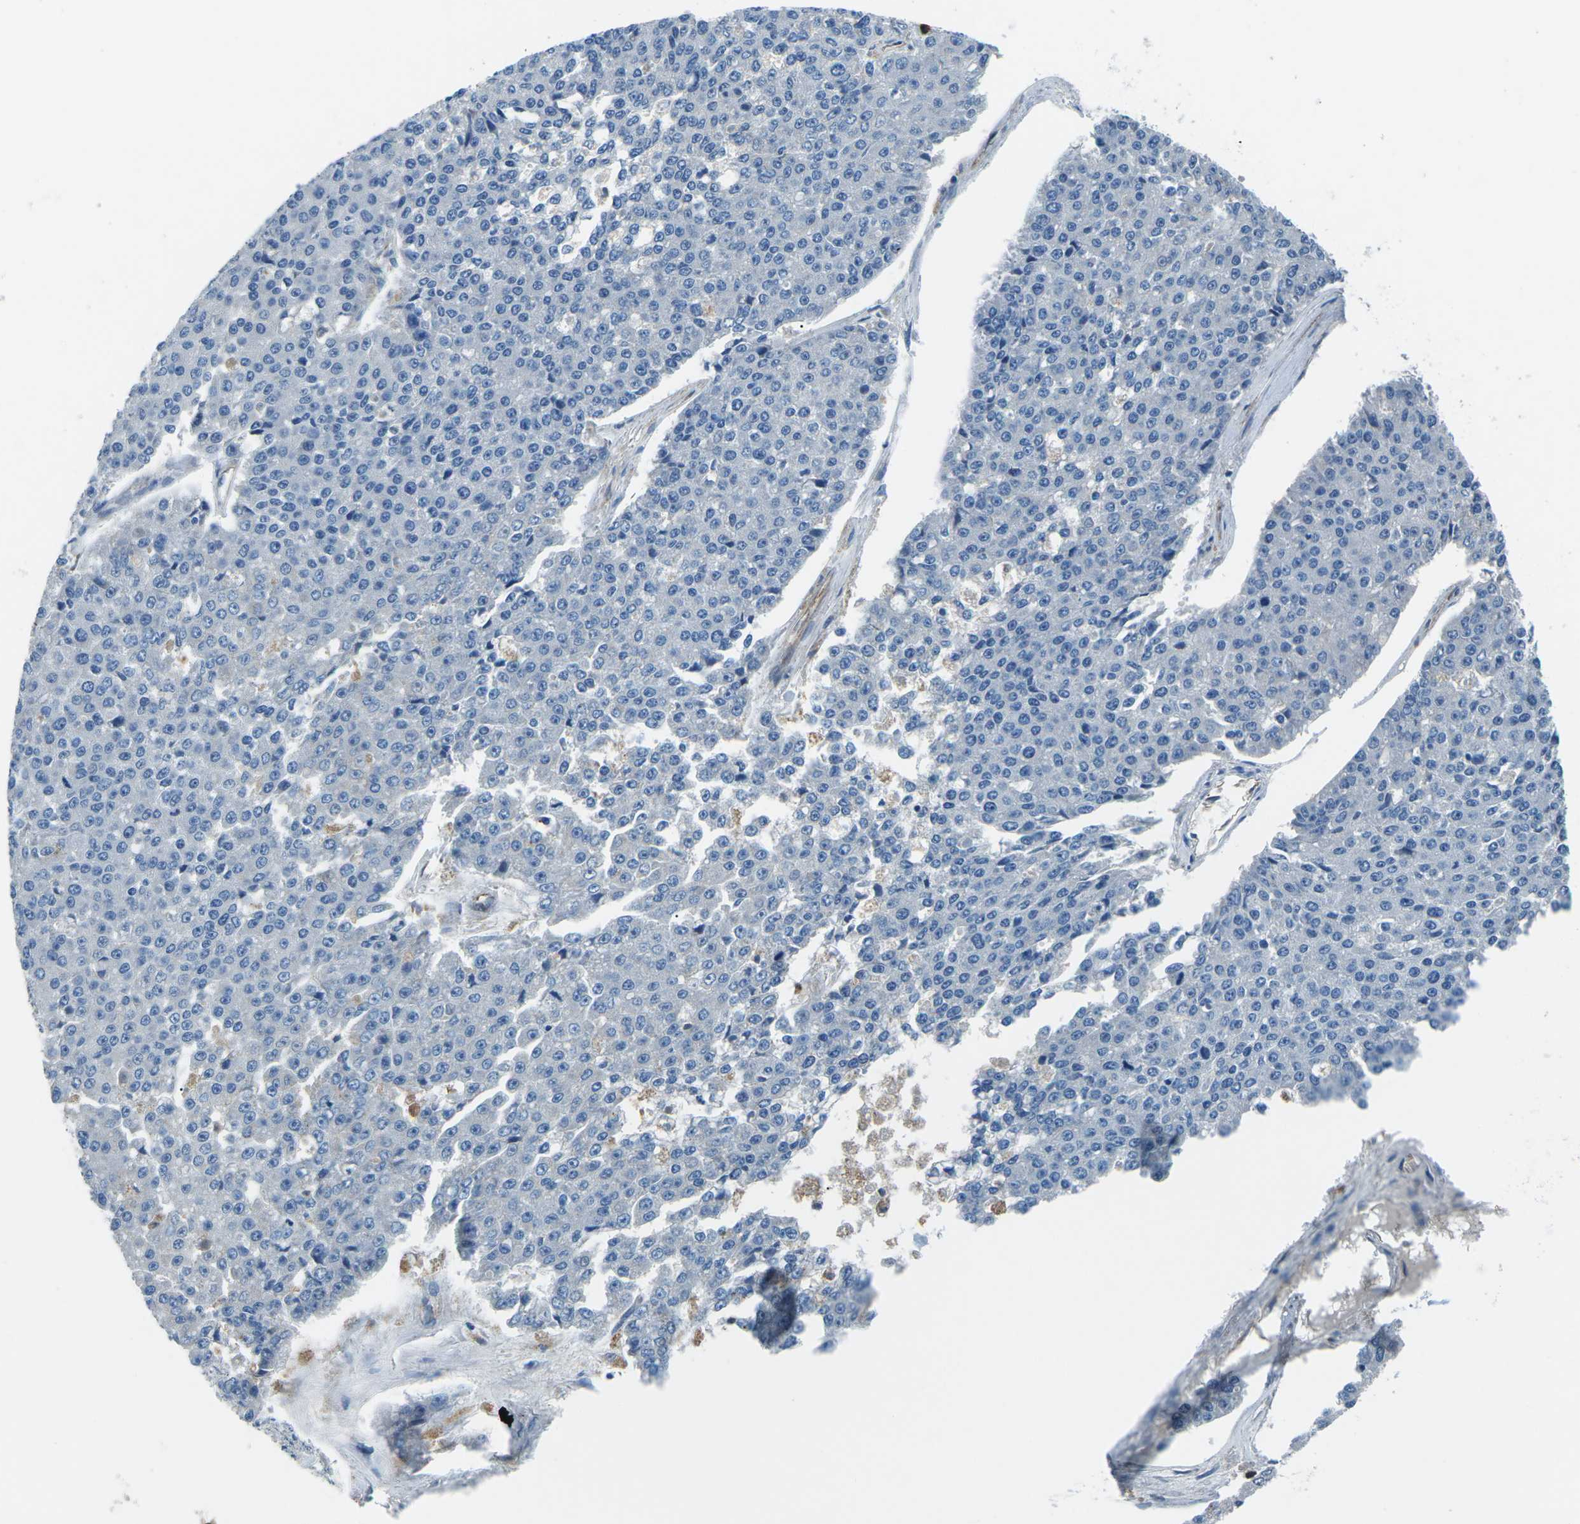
{"staining": {"intensity": "negative", "quantity": "none", "location": "none"}, "tissue": "pancreatic cancer", "cell_type": "Tumor cells", "image_type": "cancer", "snomed": [{"axis": "morphology", "description": "Adenocarcinoma, NOS"}, {"axis": "topography", "description": "Pancreas"}], "caption": "Immunohistochemical staining of pancreatic adenocarcinoma displays no significant staining in tumor cells.", "gene": "CD1D", "patient": {"sex": "male", "age": 50}}